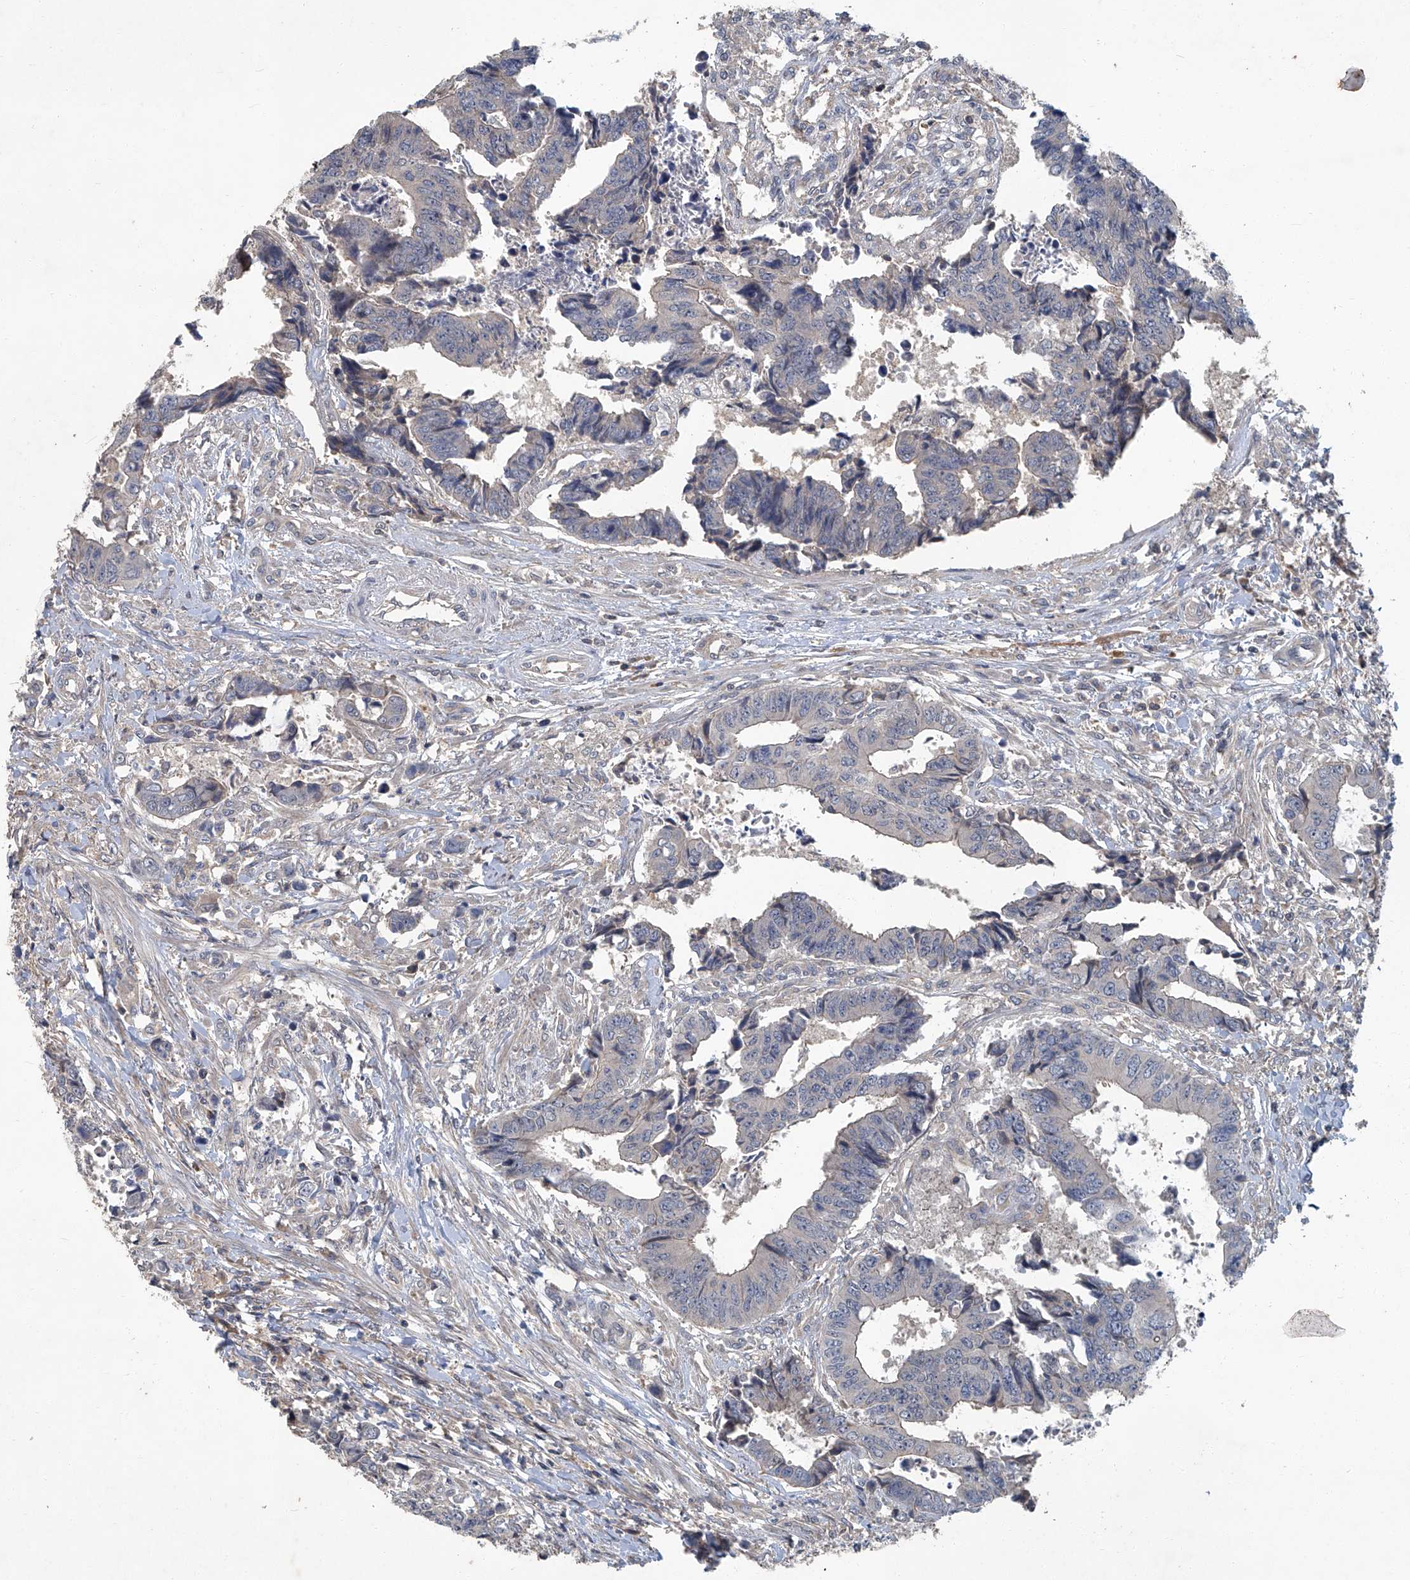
{"staining": {"intensity": "negative", "quantity": "none", "location": "none"}, "tissue": "colorectal cancer", "cell_type": "Tumor cells", "image_type": "cancer", "snomed": [{"axis": "morphology", "description": "Adenocarcinoma, NOS"}, {"axis": "topography", "description": "Rectum"}], "caption": "This micrograph is of colorectal adenocarcinoma stained with immunohistochemistry (IHC) to label a protein in brown with the nuclei are counter-stained blue. There is no positivity in tumor cells. (DAB (3,3'-diaminobenzidine) immunohistochemistry (IHC), high magnification).", "gene": "ANKRD34A", "patient": {"sex": "male", "age": 84}}